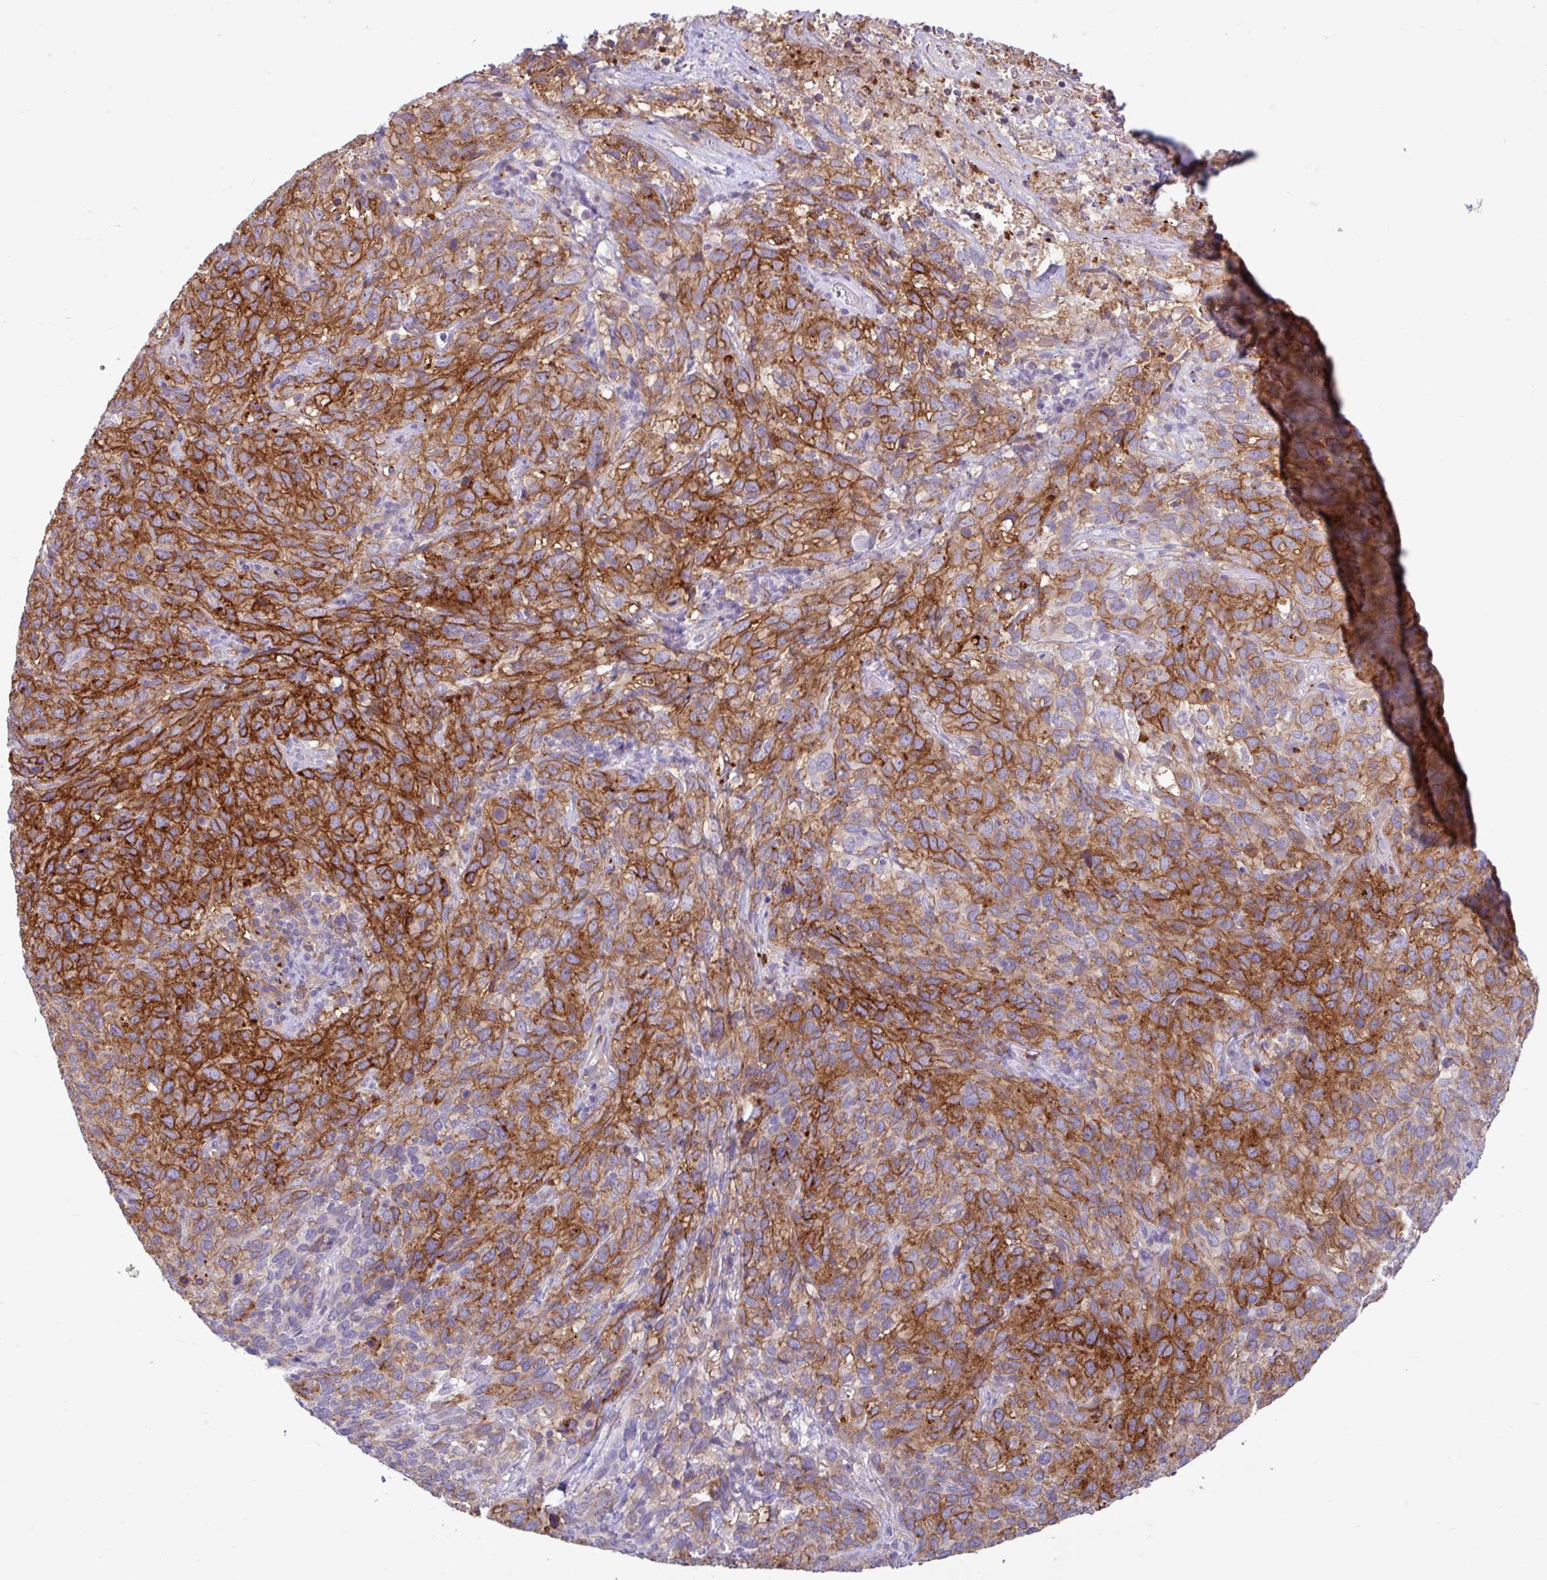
{"staining": {"intensity": "strong", "quantity": ">75%", "location": "cytoplasmic/membranous"}, "tissue": "cervical cancer", "cell_type": "Tumor cells", "image_type": "cancer", "snomed": [{"axis": "morphology", "description": "Squamous cell carcinoma, NOS"}, {"axis": "topography", "description": "Cervix"}], "caption": "Immunohistochemistry photomicrograph of neoplastic tissue: human squamous cell carcinoma (cervical) stained using immunohistochemistry (IHC) shows high levels of strong protein expression localized specifically in the cytoplasmic/membranous of tumor cells, appearing as a cytoplasmic/membranous brown color.", "gene": "CEP120", "patient": {"sex": "female", "age": 51}}